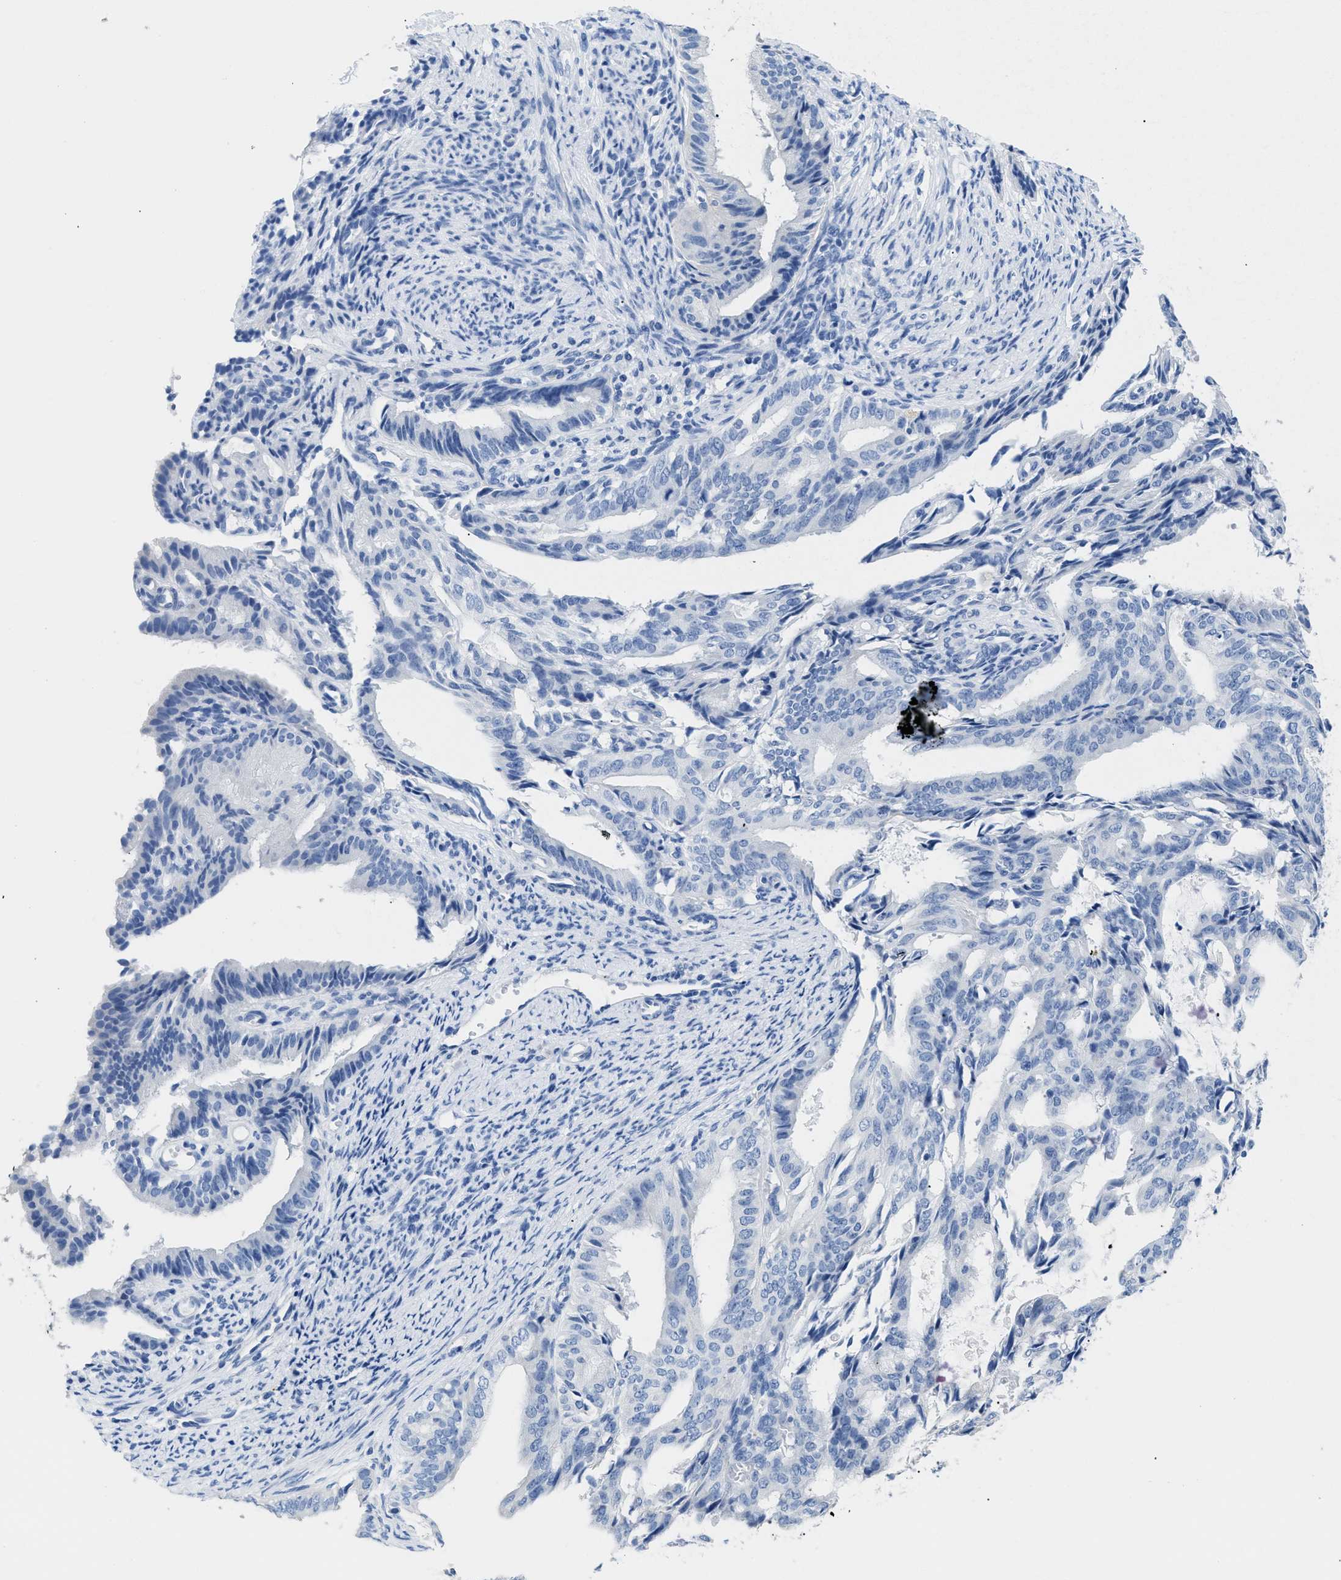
{"staining": {"intensity": "negative", "quantity": "none", "location": "none"}, "tissue": "endometrial cancer", "cell_type": "Tumor cells", "image_type": "cancer", "snomed": [{"axis": "morphology", "description": "Adenocarcinoma, NOS"}, {"axis": "topography", "description": "Endometrium"}], "caption": "A histopathology image of human endometrial adenocarcinoma is negative for staining in tumor cells. (IHC, brightfield microscopy, high magnification).", "gene": "APOBEC2", "patient": {"sex": "female", "age": 58}}